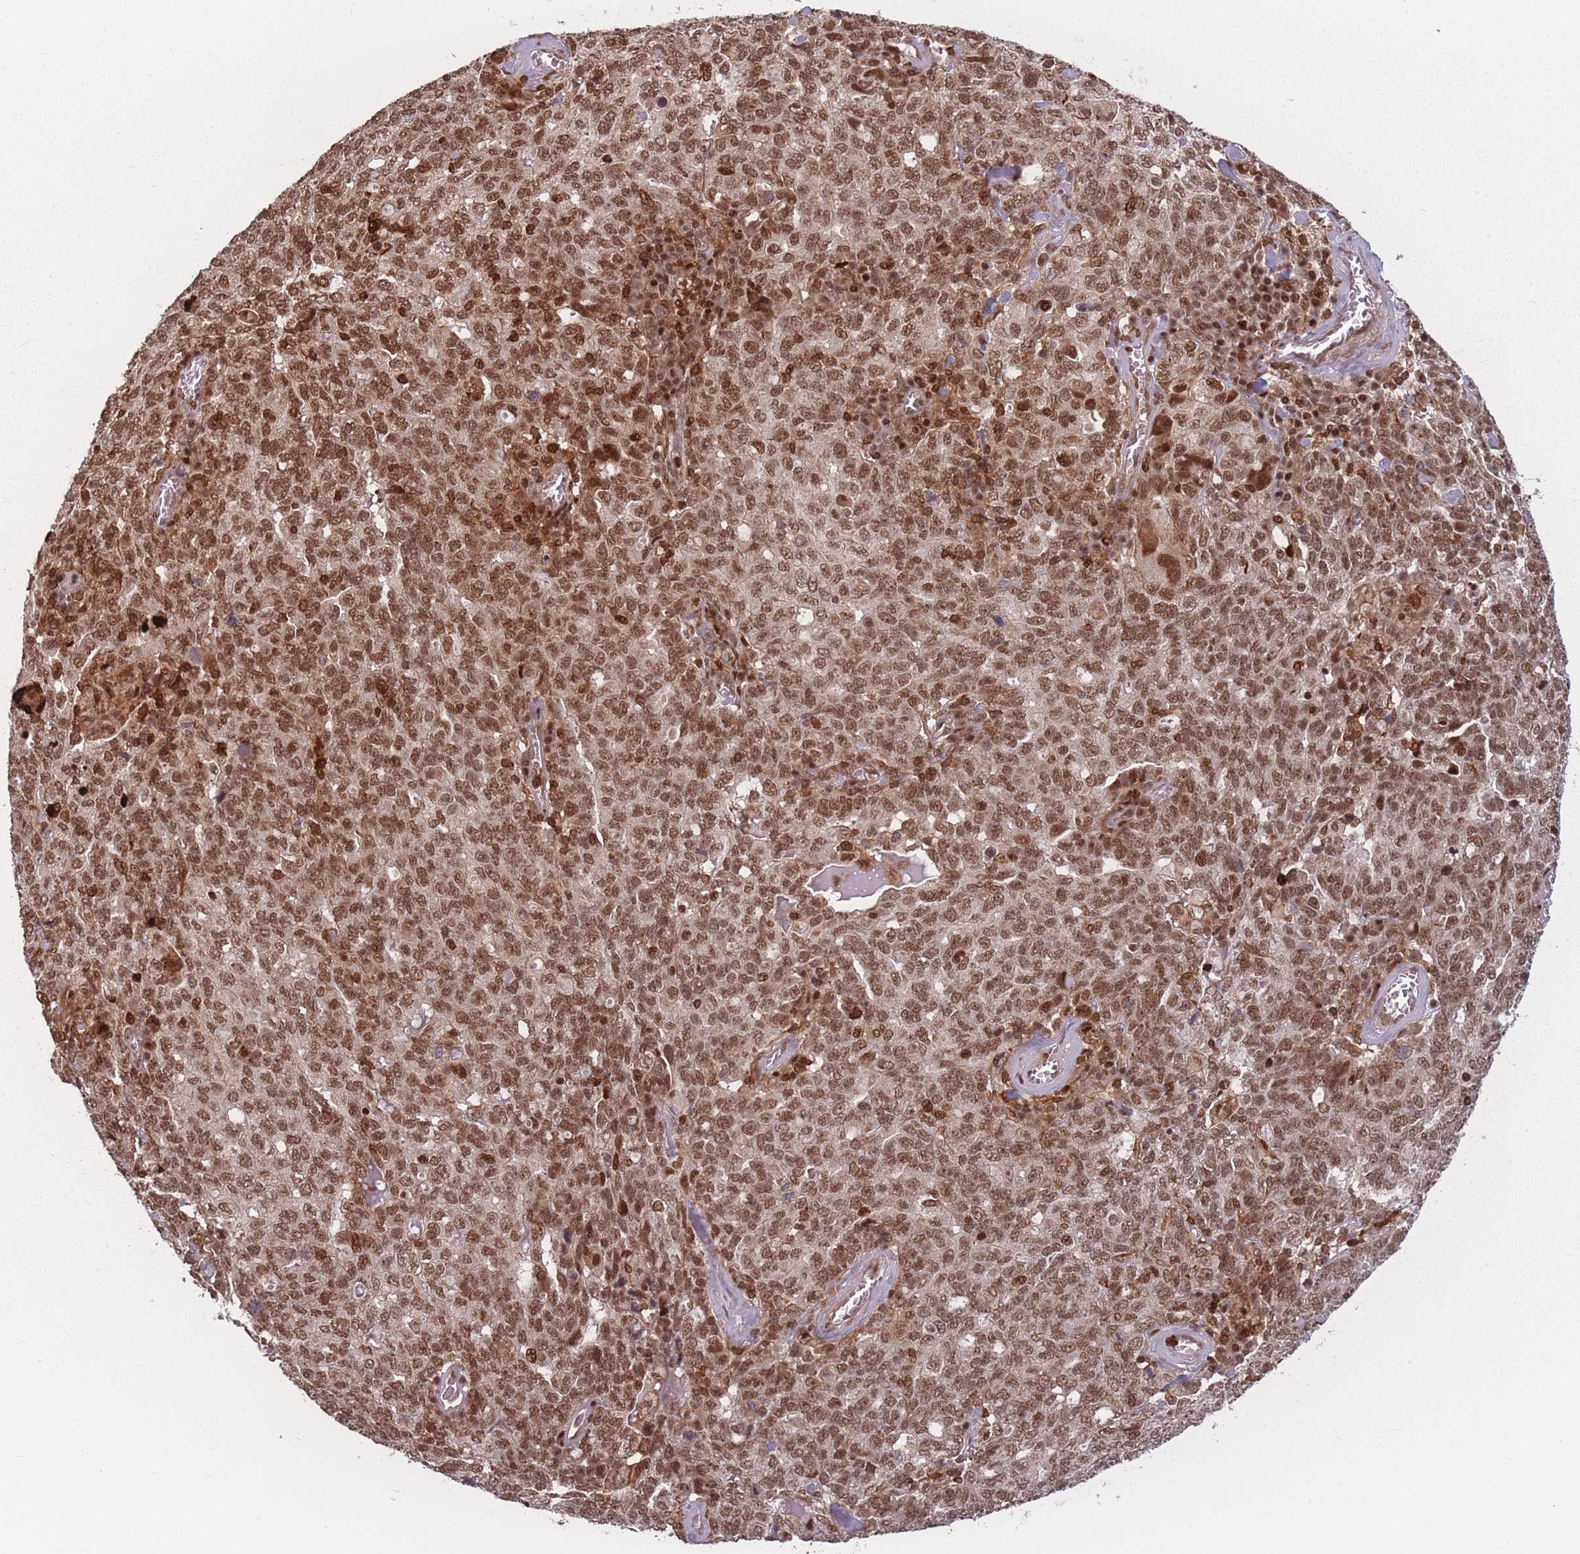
{"staining": {"intensity": "moderate", "quantity": ">75%", "location": "nuclear"}, "tissue": "ovarian cancer", "cell_type": "Tumor cells", "image_type": "cancer", "snomed": [{"axis": "morphology", "description": "Carcinoma, endometroid"}, {"axis": "topography", "description": "Ovary"}], "caption": "There is medium levels of moderate nuclear positivity in tumor cells of ovarian cancer, as demonstrated by immunohistochemical staining (brown color).", "gene": "WDR55", "patient": {"sex": "female", "age": 62}}